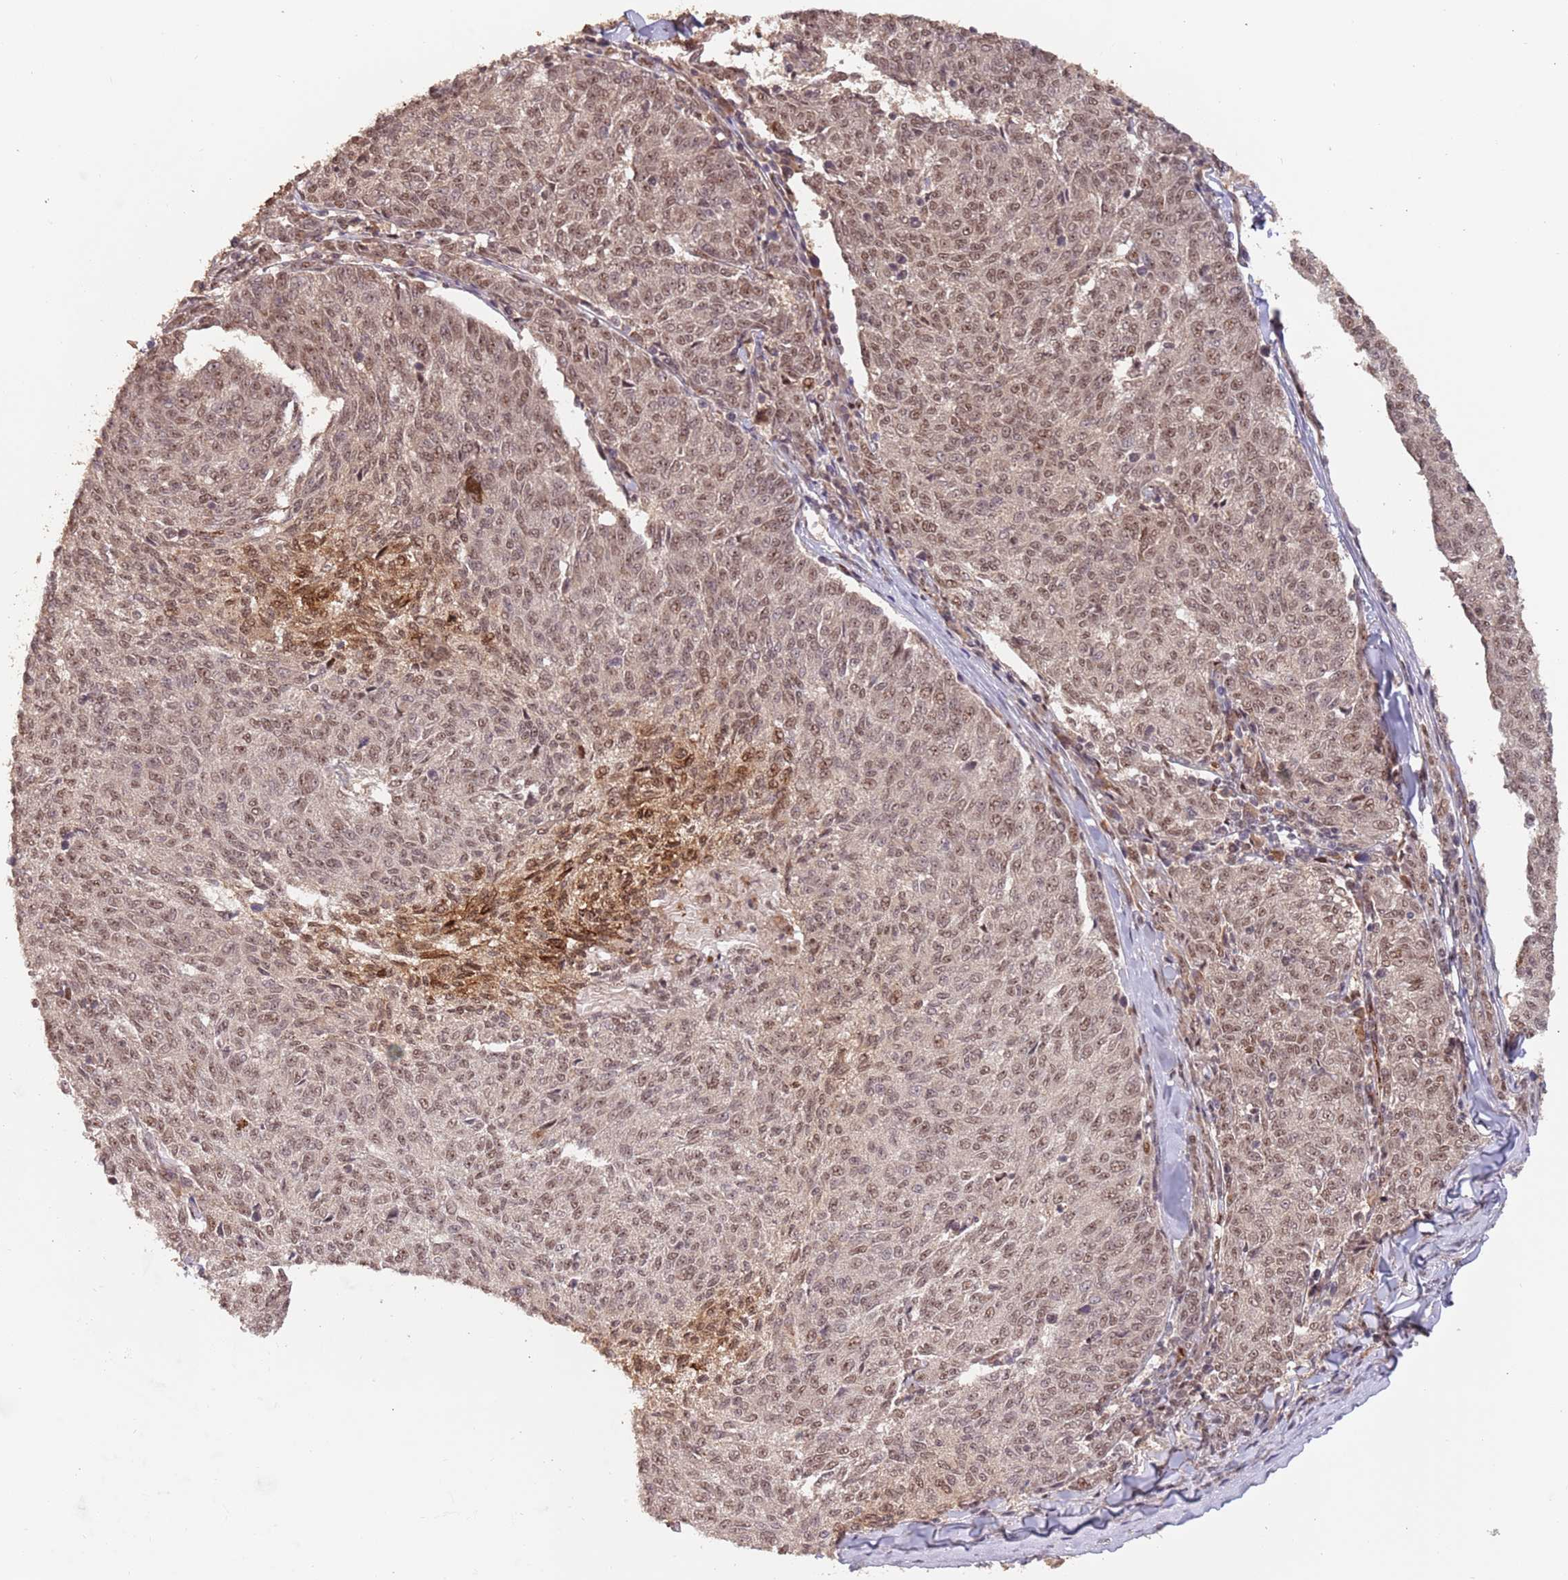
{"staining": {"intensity": "moderate", "quantity": ">75%", "location": "nuclear"}, "tissue": "melanoma", "cell_type": "Tumor cells", "image_type": "cancer", "snomed": [{"axis": "morphology", "description": "Malignant melanoma, NOS"}, {"axis": "topography", "description": "Skin"}], "caption": "Protein expression by immunohistochemistry (IHC) reveals moderate nuclear expression in approximately >75% of tumor cells in malignant melanoma.", "gene": "RFXANK", "patient": {"sex": "female", "age": 72}}